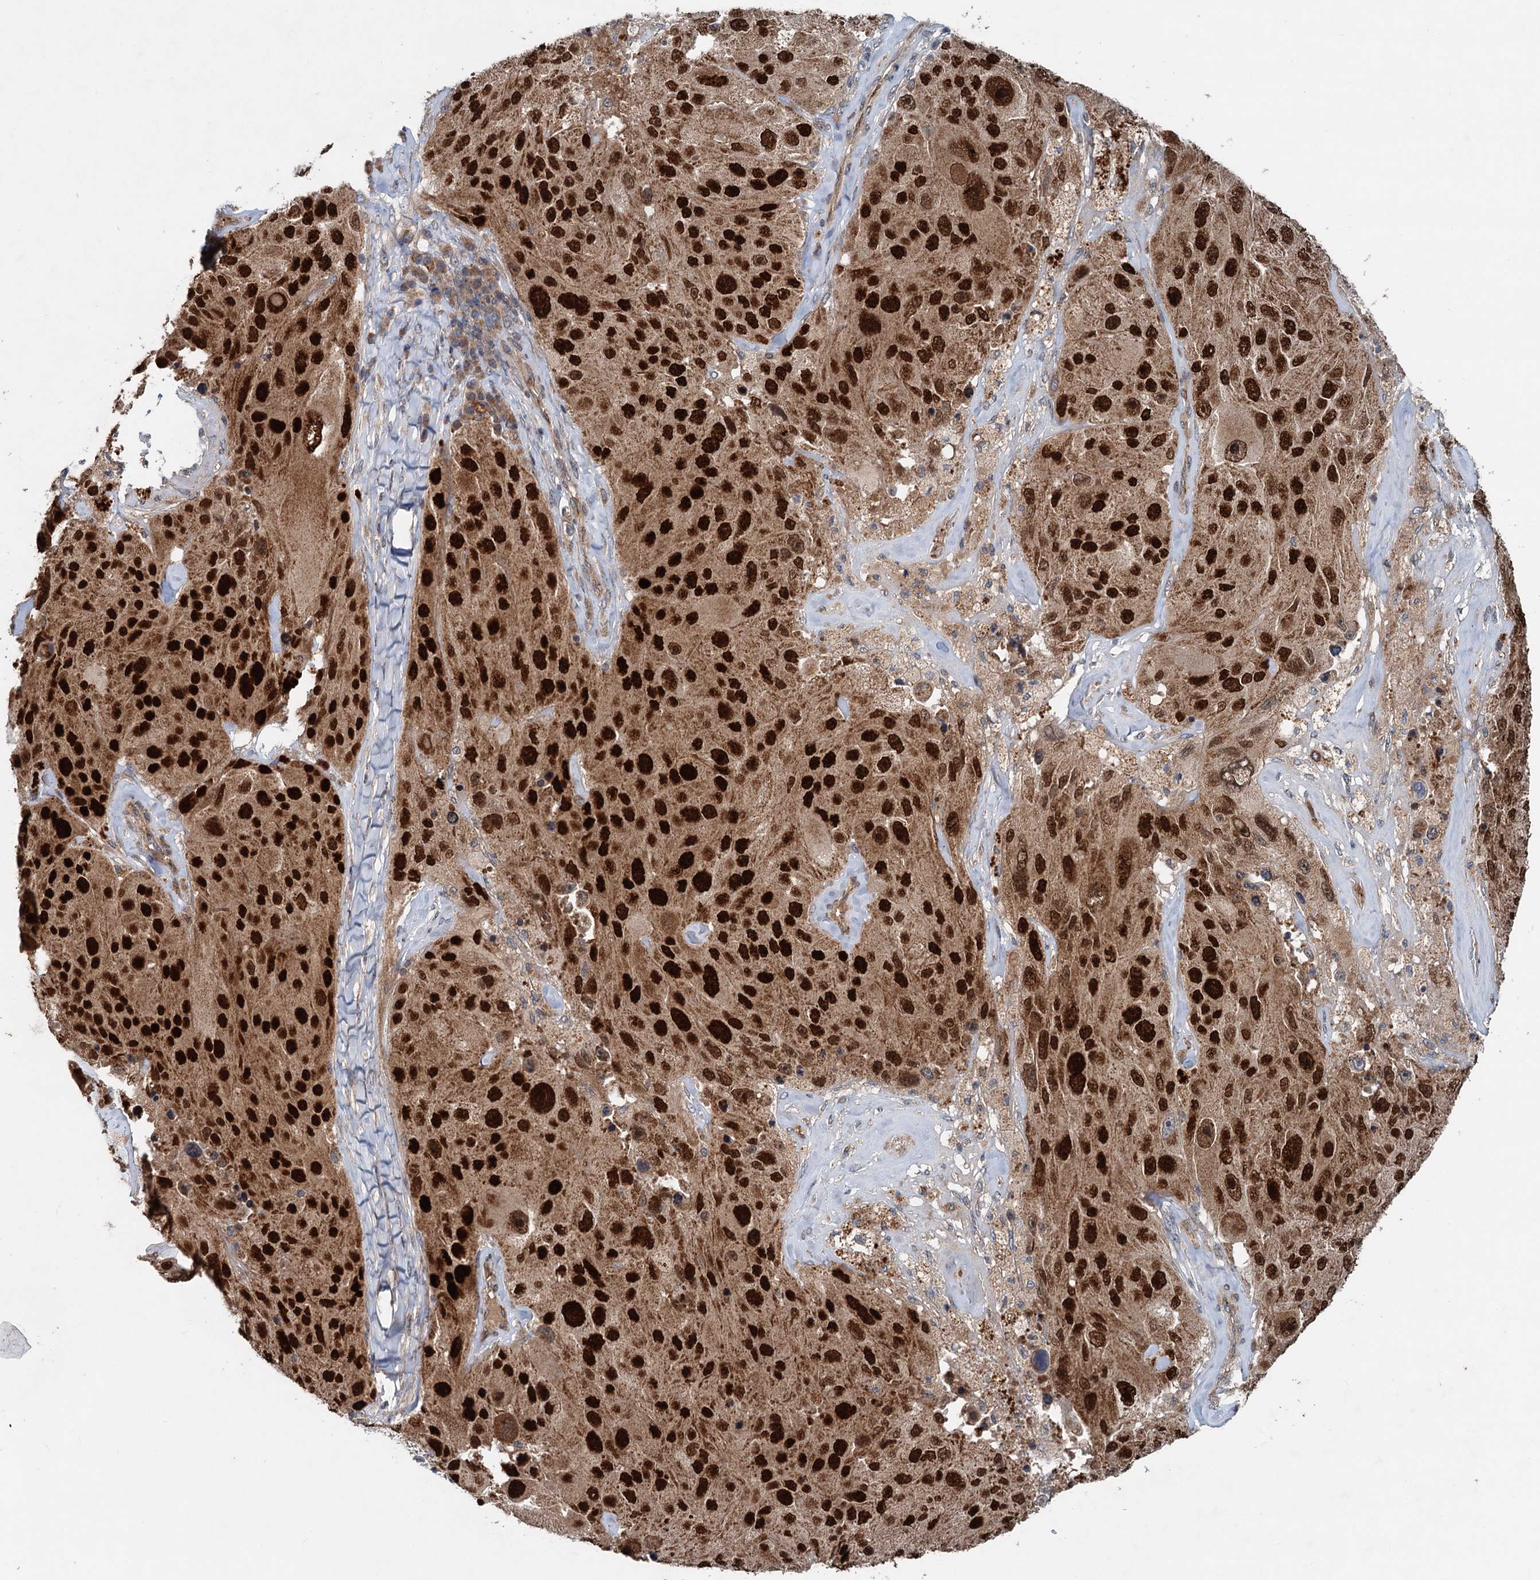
{"staining": {"intensity": "strong", "quantity": ">75%", "location": "cytoplasmic/membranous,nuclear"}, "tissue": "melanoma", "cell_type": "Tumor cells", "image_type": "cancer", "snomed": [{"axis": "morphology", "description": "Malignant melanoma, Metastatic site"}, {"axis": "topography", "description": "Lymph node"}], "caption": "A high-resolution histopathology image shows IHC staining of melanoma, which exhibits strong cytoplasmic/membranous and nuclear positivity in approximately >75% of tumor cells. (DAB = brown stain, brightfield microscopy at high magnification).", "gene": "N4BP2L2", "patient": {"sex": "male", "age": 62}}